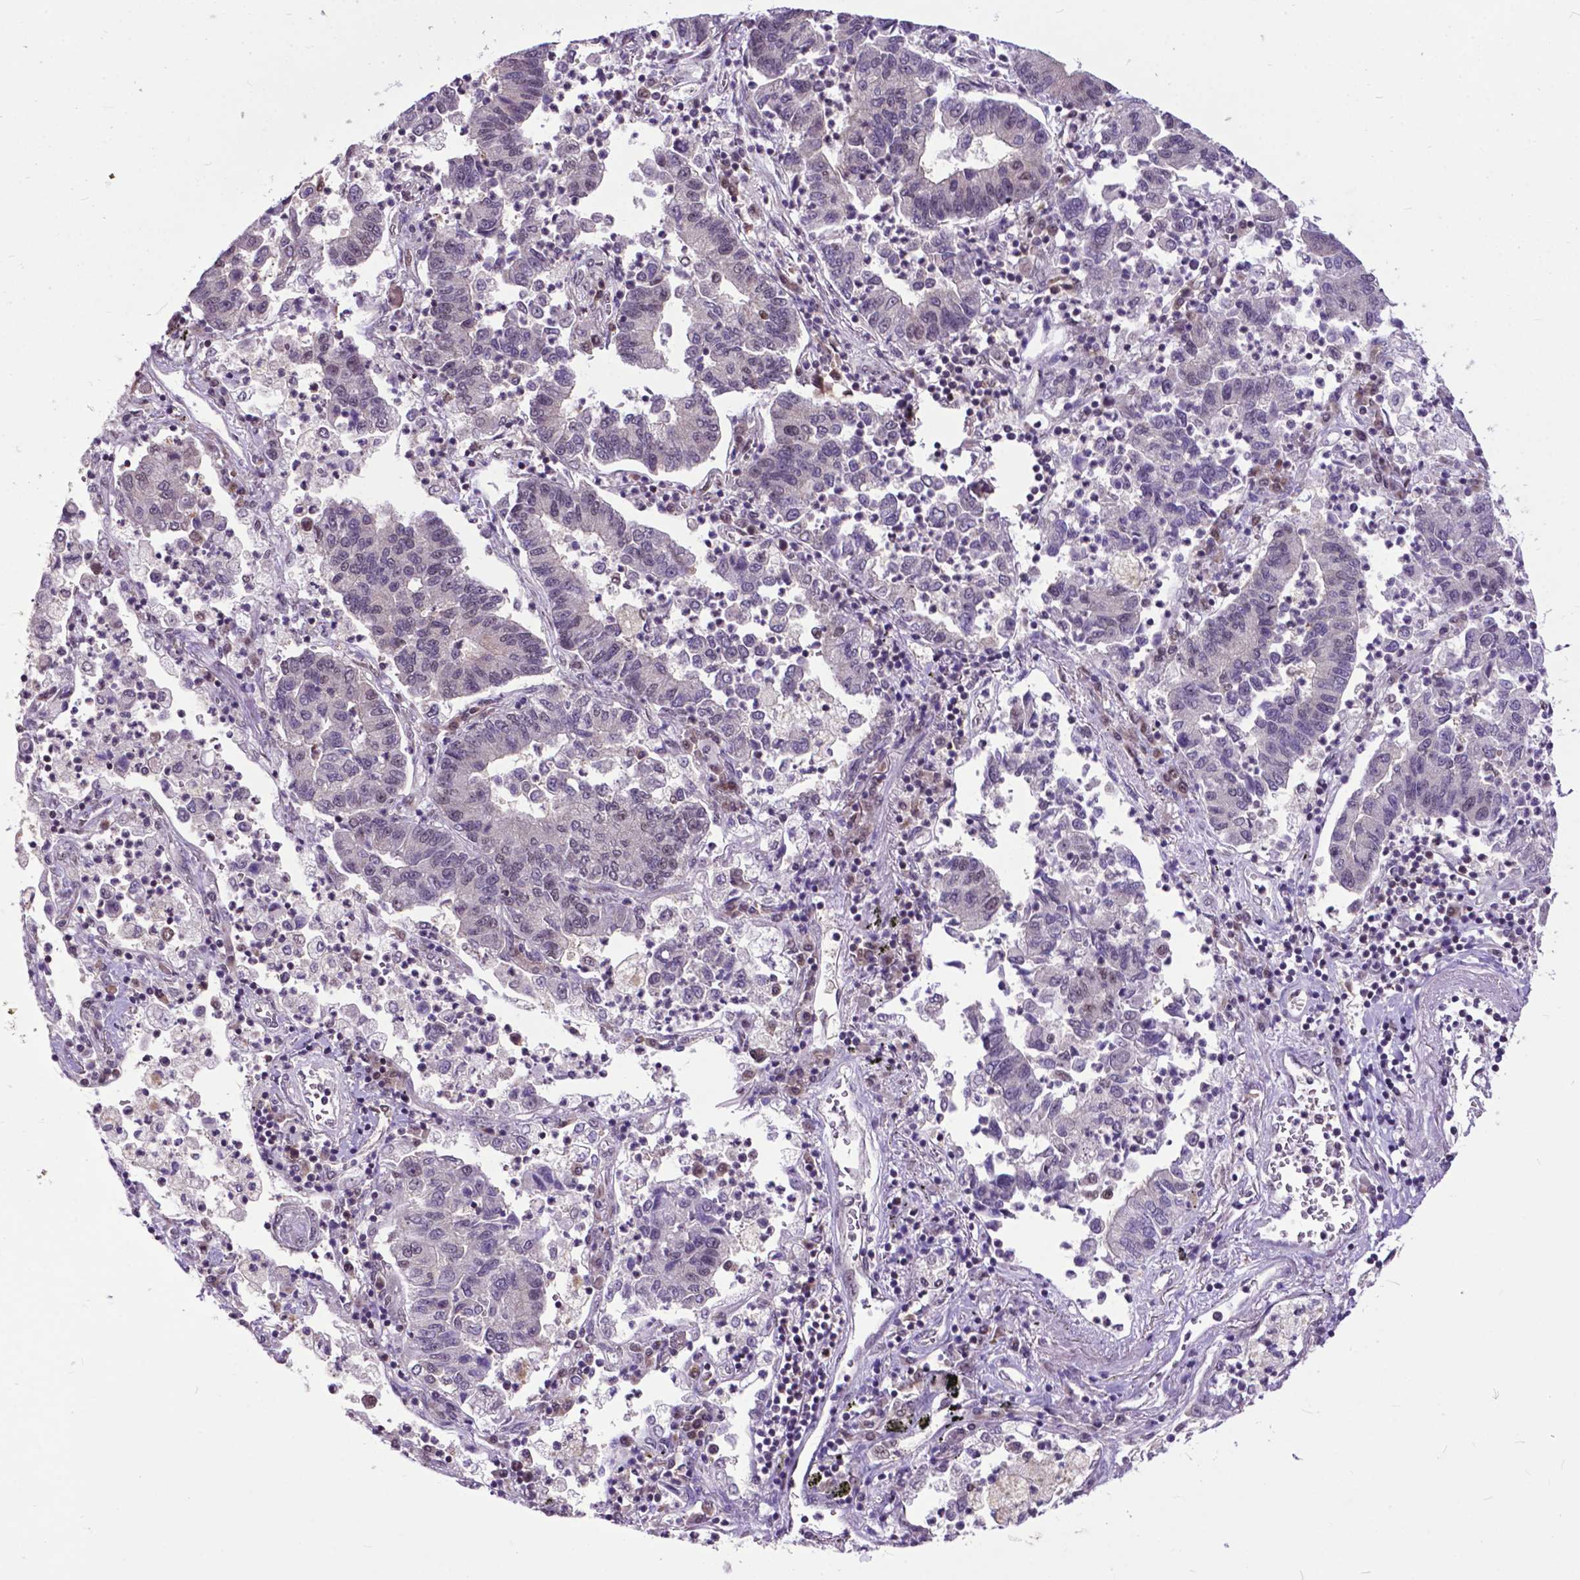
{"staining": {"intensity": "negative", "quantity": "none", "location": "none"}, "tissue": "lung cancer", "cell_type": "Tumor cells", "image_type": "cancer", "snomed": [{"axis": "morphology", "description": "Adenocarcinoma, NOS"}, {"axis": "topography", "description": "Lung"}], "caption": "IHC micrograph of neoplastic tissue: human lung adenocarcinoma stained with DAB (3,3'-diaminobenzidine) demonstrates no significant protein positivity in tumor cells.", "gene": "FAF1", "patient": {"sex": "female", "age": 57}}